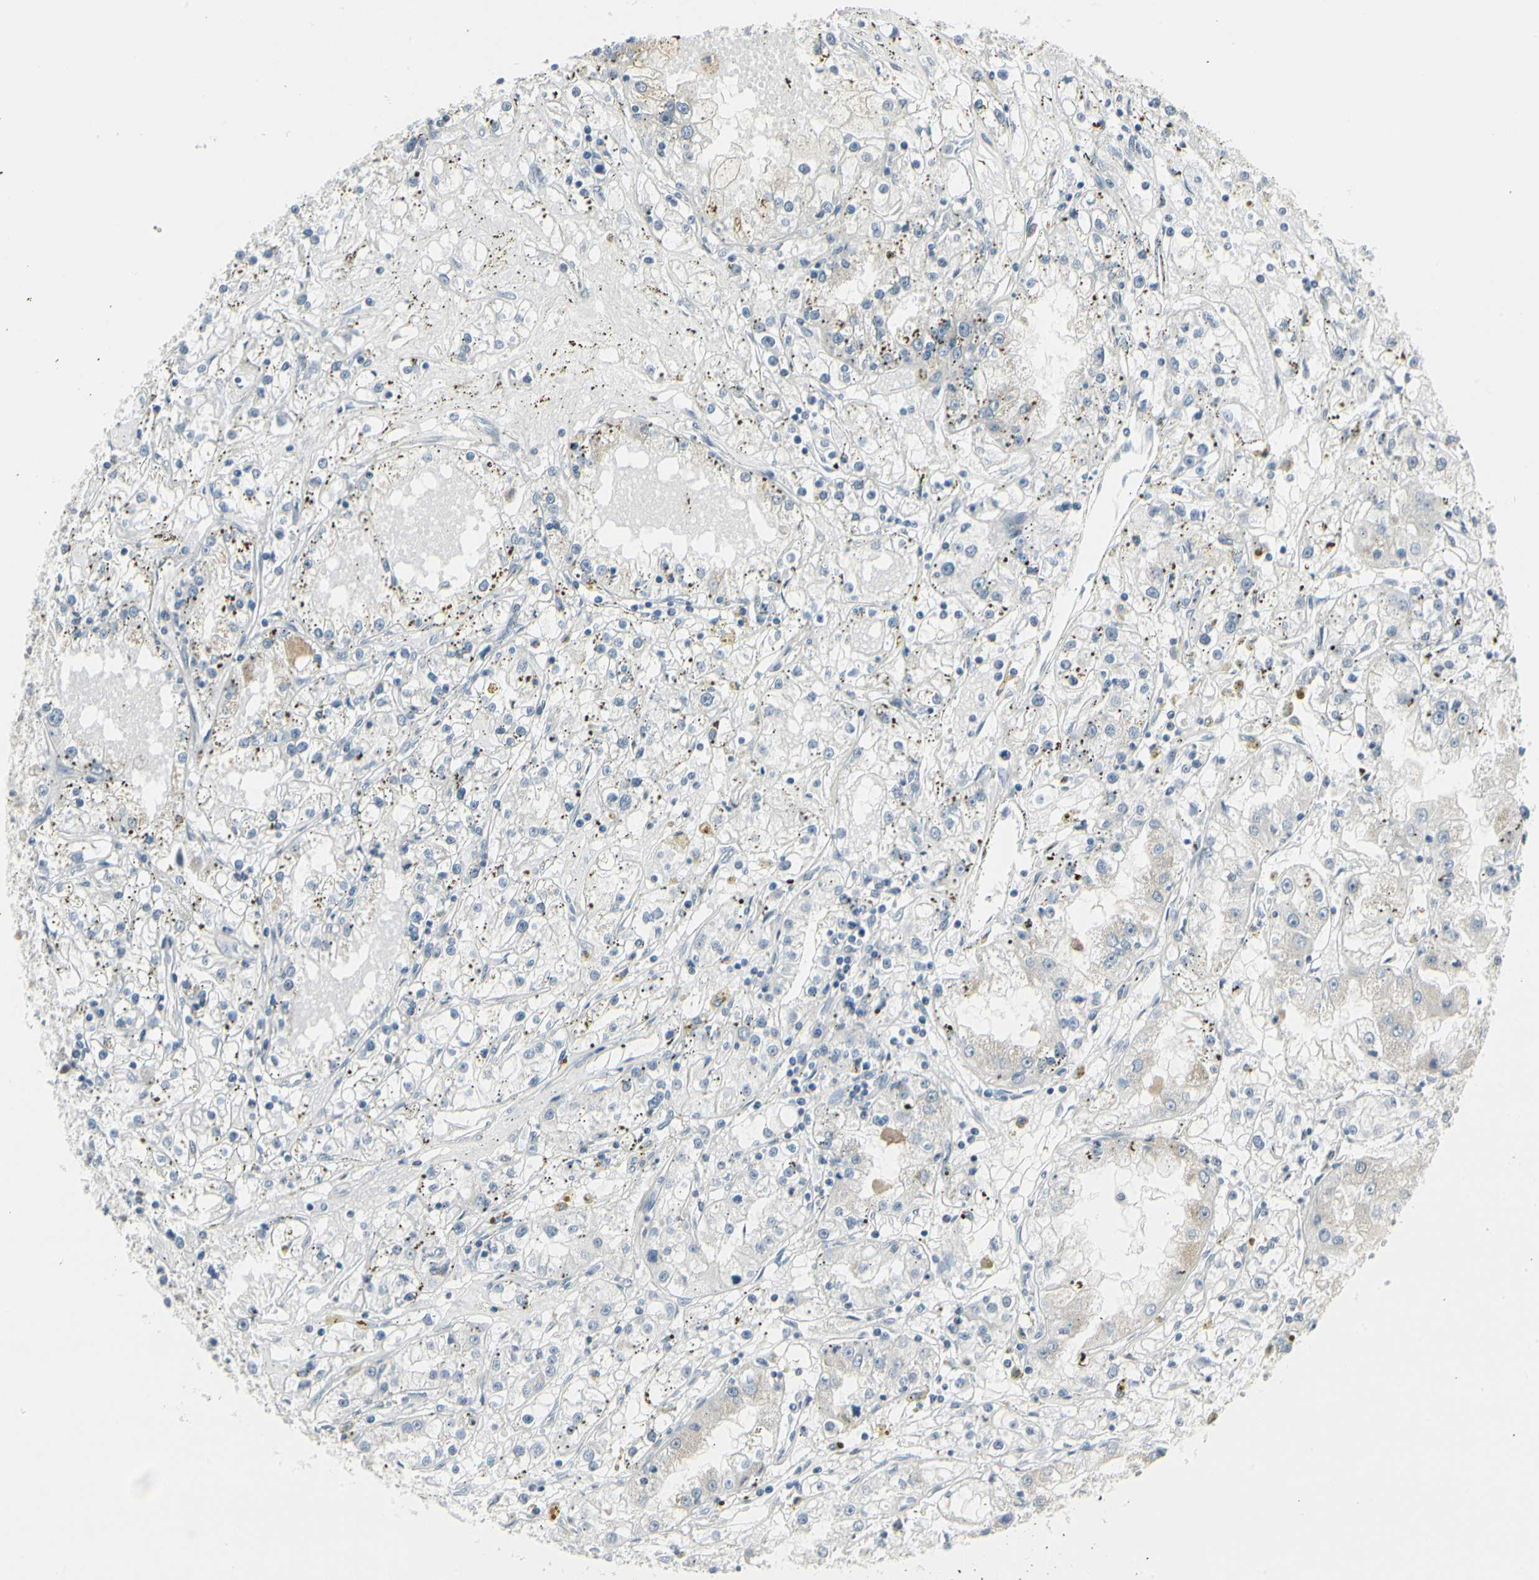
{"staining": {"intensity": "negative", "quantity": "none", "location": "none"}, "tissue": "renal cancer", "cell_type": "Tumor cells", "image_type": "cancer", "snomed": [{"axis": "morphology", "description": "Adenocarcinoma, NOS"}, {"axis": "topography", "description": "Kidney"}], "caption": "Immunohistochemistry (IHC) histopathology image of neoplastic tissue: human renal adenocarcinoma stained with DAB shows no significant protein positivity in tumor cells.", "gene": "ZBTB7B", "patient": {"sex": "male", "age": 56}}